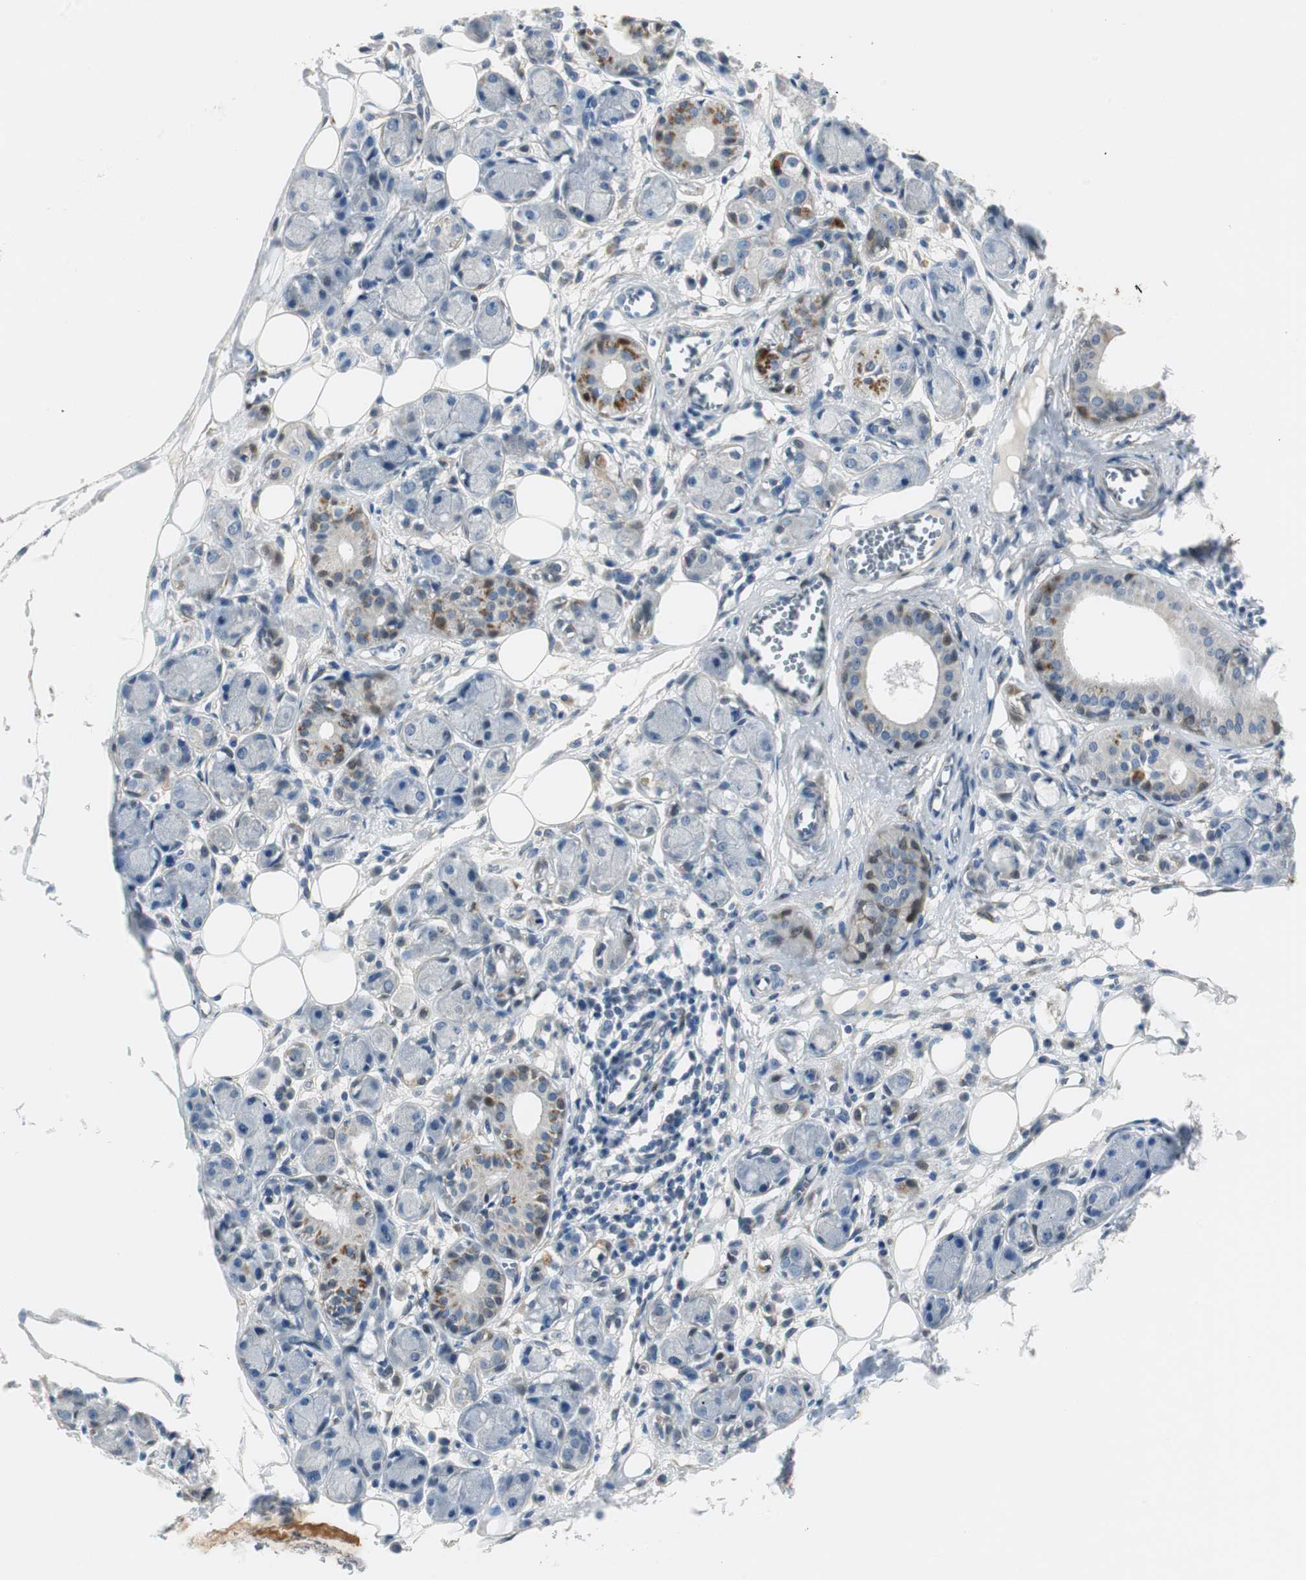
{"staining": {"intensity": "negative", "quantity": "none", "location": "none"}, "tissue": "adipose tissue", "cell_type": "Adipocytes", "image_type": "normal", "snomed": [{"axis": "morphology", "description": "Normal tissue, NOS"}, {"axis": "morphology", "description": "Inflammation, NOS"}, {"axis": "topography", "description": "Vascular tissue"}, {"axis": "topography", "description": "Salivary gland"}], "caption": "This micrograph is of benign adipose tissue stained with immunohistochemistry (IHC) to label a protein in brown with the nuclei are counter-stained blue. There is no expression in adipocytes. (Stains: DAB immunohistochemistry (IHC) with hematoxylin counter stain, Microscopy: brightfield microscopy at high magnification).", "gene": "FHL2", "patient": {"sex": "female", "age": 75}}